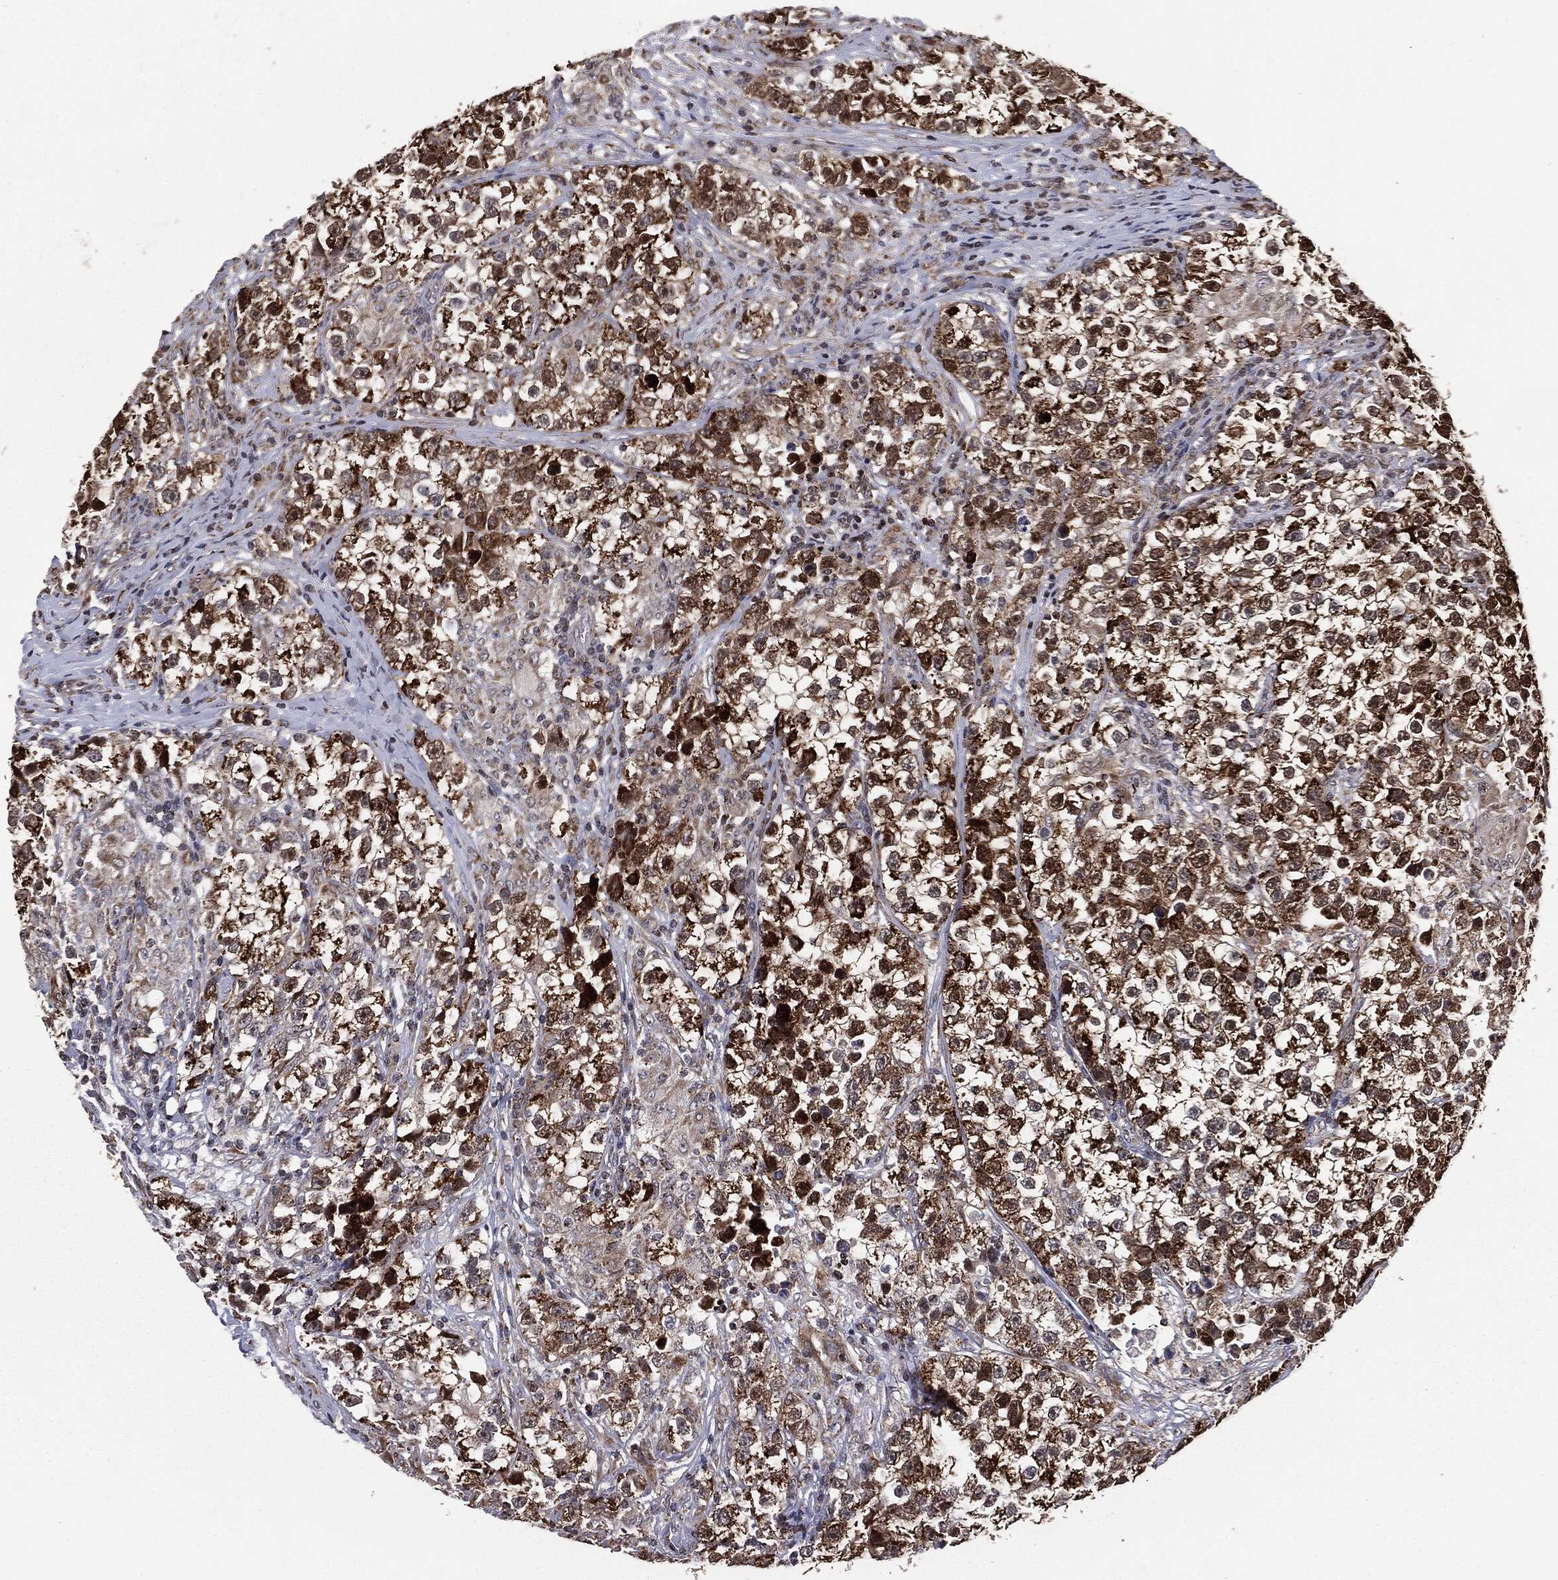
{"staining": {"intensity": "strong", "quantity": ">75%", "location": "cytoplasmic/membranous,nuclear"}, "tissue": "testis cancer", "cell_type": "Tumor cells", "image_type": "cancer", "snomed": [{"axis": "morphology", "description": "Seminoma, NOS"}, {"axis": "topography", "description": "Testis"}], "caption": "DAB (3,3'-diaminobenzidine) immunohistochemical staining of testis cancer (seminoma) exhibits strong cytoplasmic/membranous and nuclear protein positivity in approximately >75% of tumor cells.", "gene": "CHCHD2", "patient": {"sex": "male", "age": 46}}